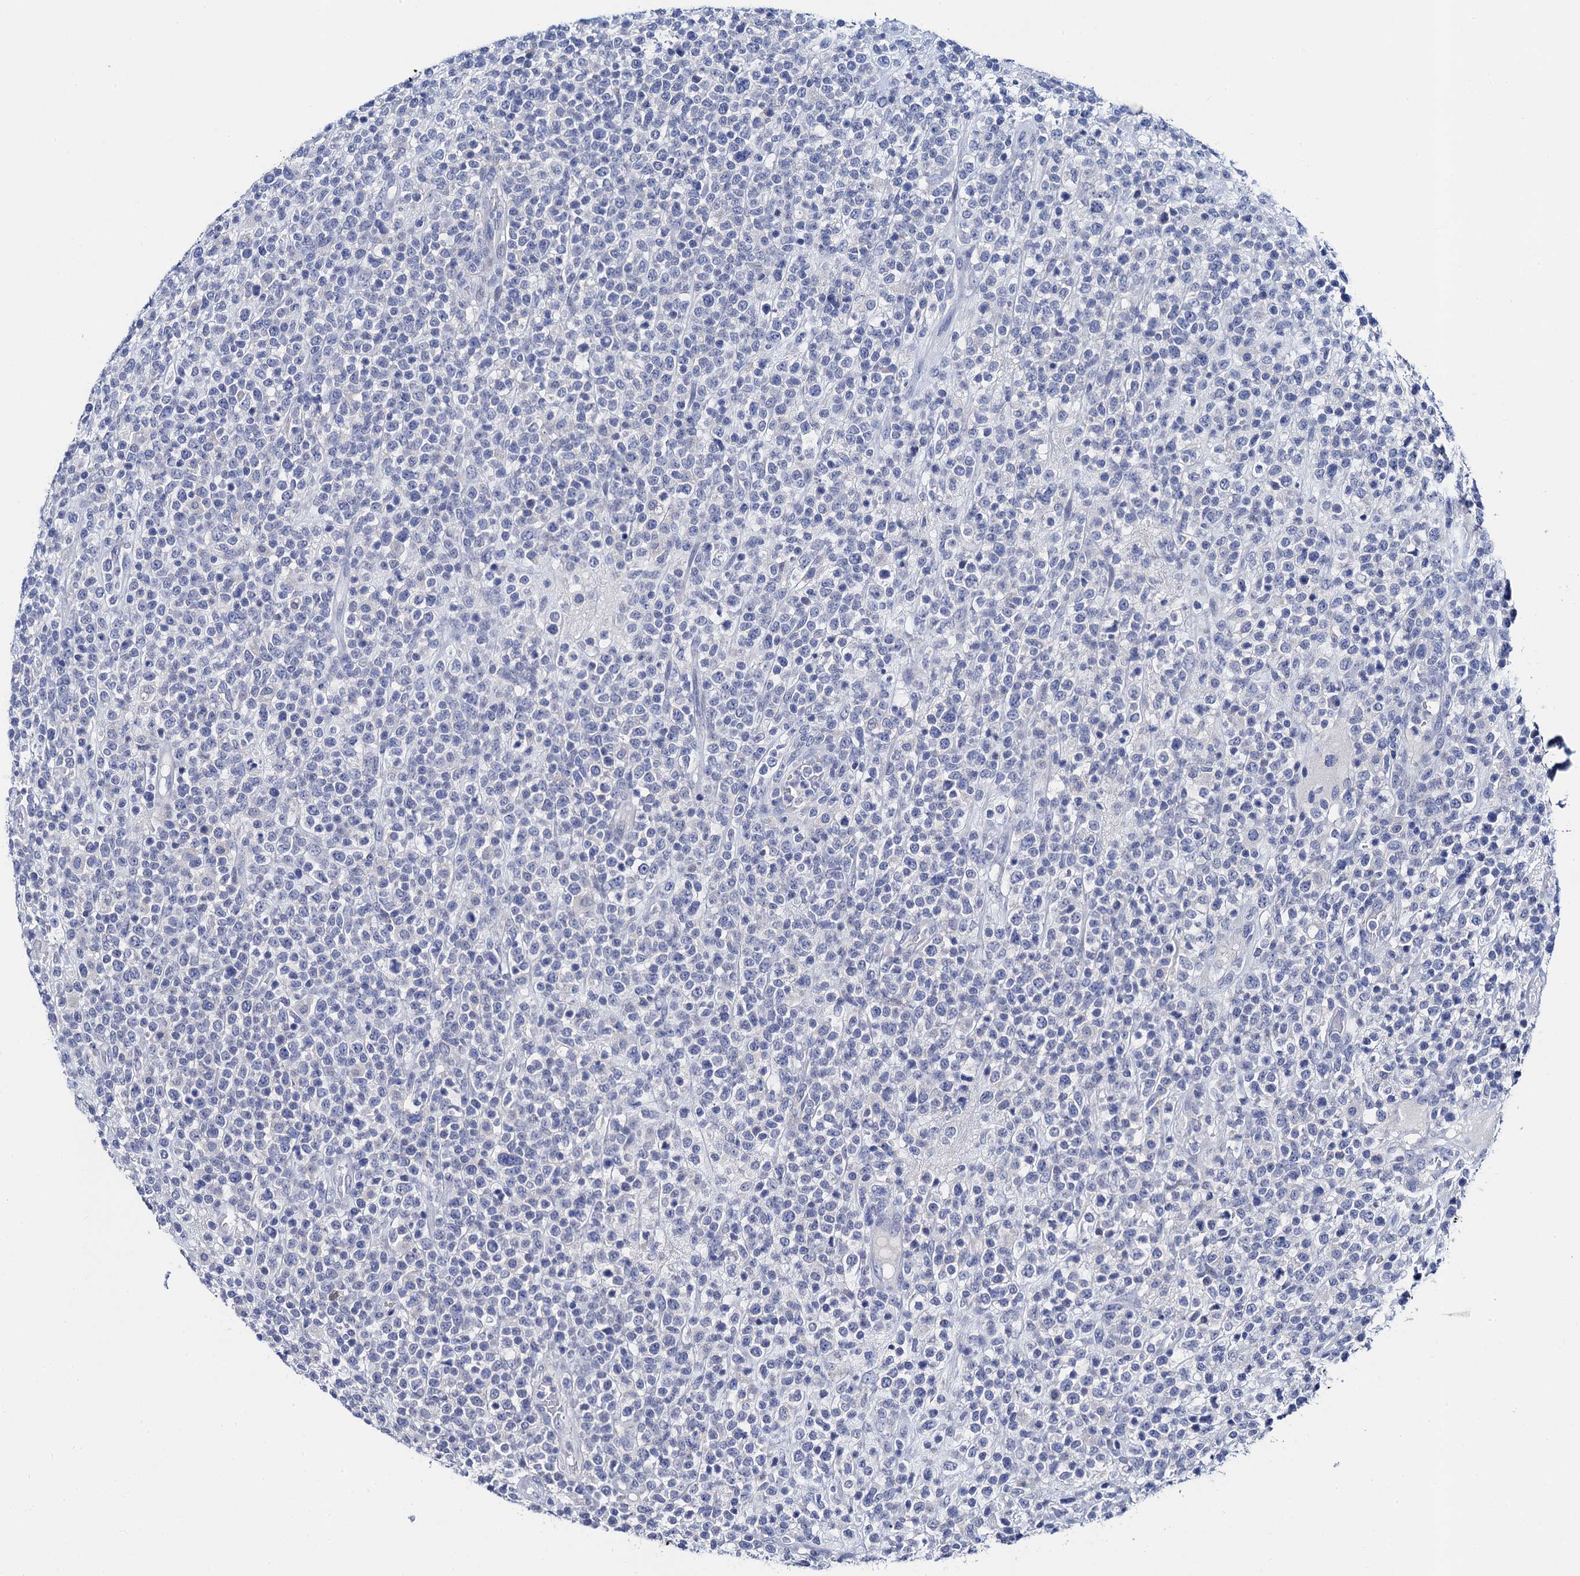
{"staining": {"intensity": "negative", "quantity": "none", "location": "none"}, "tissue": "lymphoma", "cell_type": "Tumor cells", "image_type": "cancer", "snomed": [{"axis": "morphology", "description": "Malignant lymphoma, non-Hodgkin's type, High grade"}, {"axis": "topography", "description": "Colon"}], "caption": "High magnification brightfield microscopy of high-grade malignant lymphoma, non-Hodgkin's type stained with DAB (3,3'-diaminobenzidine) (brown) and counterstained with hematoxylin (blue): tumor cells show no significant staining.", "gene": "LYPD3", "patient": {"sex": "female", "age": 53}}